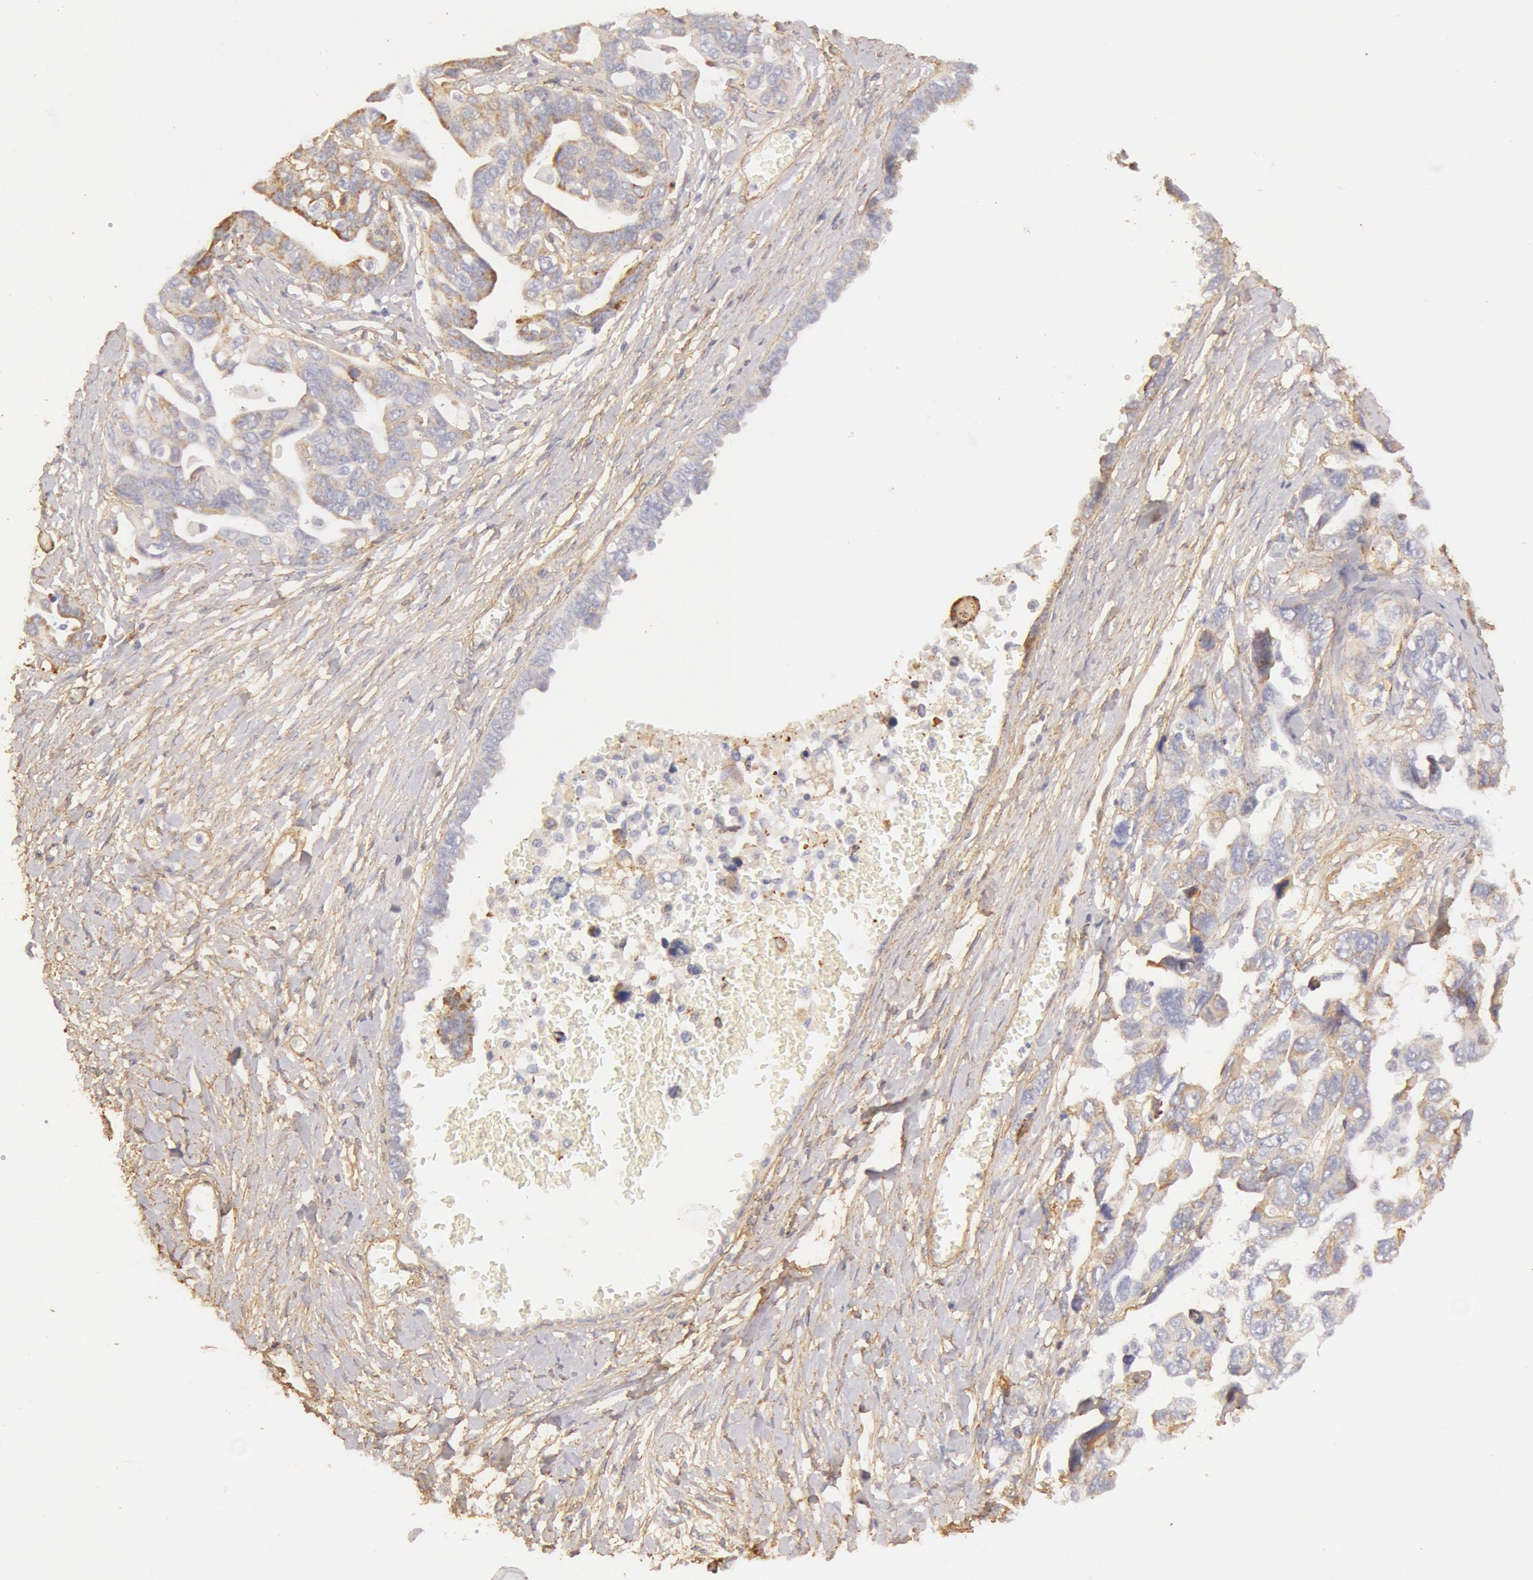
{"staining": {"intensity": "moderate", "quantity": "<25%", "location": "cytoplasmic/membranous"}, "tissue": "ovarian cancer", "cell_type": "Tumor cells", "image_type": "cancer", "snomed": [{"axis": "morphology", "description": "Cystadenocarcinoma, serous, NOS"}, {"axis": "topography", "description": "Ovary"}], "caption": "DAB immunohistochemical staining of human serous cystadenocarcinoma (ovarian) exhibits moderate cytoplasmic/membranous protein expression in about <25% of tumor cells.", "gene": "COL4A1", "patient": {"sex": "female", "age": 69}}